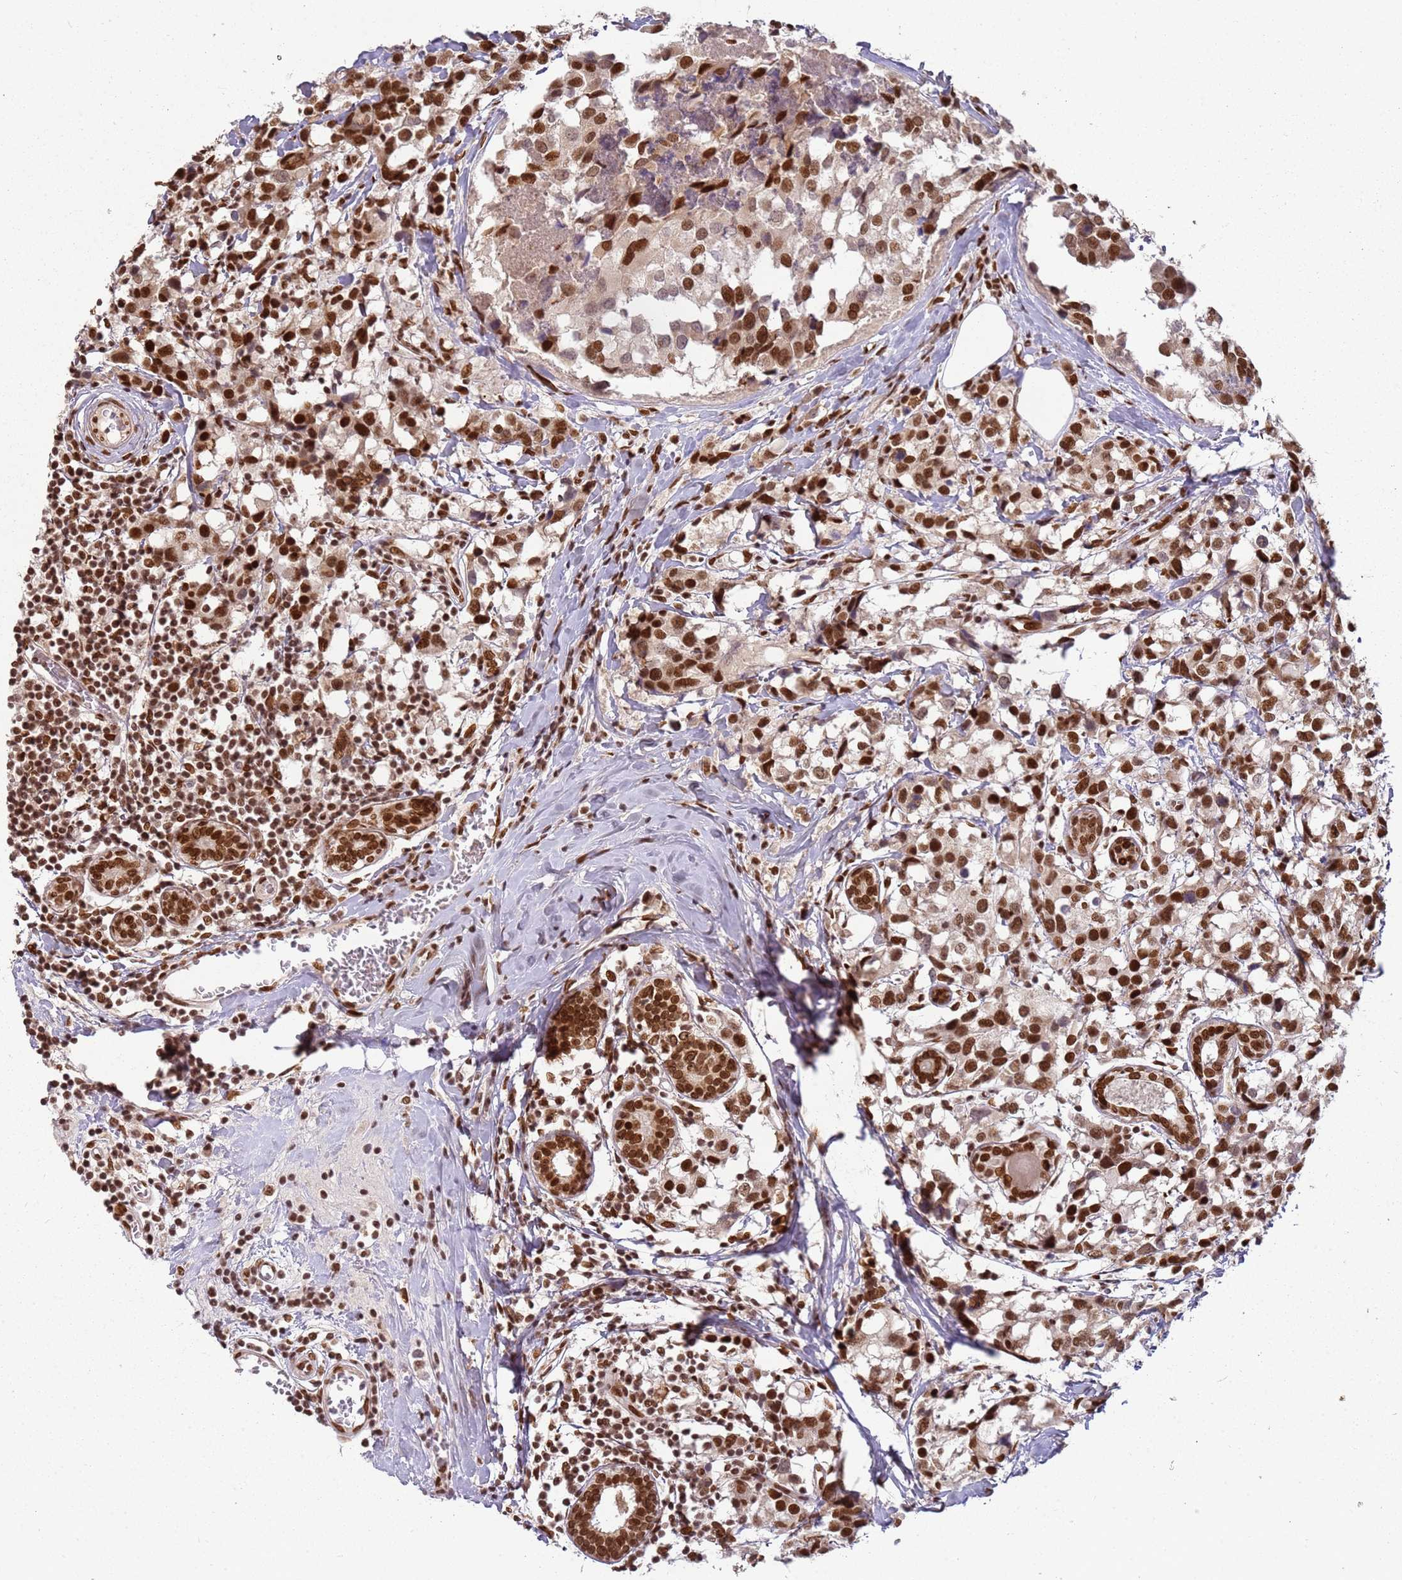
{"staining": {"intensity": "strong", "quantity": ">75%", "location": "nuclear"}, "tissue": "breast cancer", "cell_type": "Tumor cells", "image_type": "cancer", "snomed": [{"axis": "morphology", "description": "Lobular carcinoma"}, {"axis": "topography", "description": "Breast"}], "caption": "This image exhibits IHC staining of breast cancer (lobular carcinoma), with high strong nuclear staining in approximately >75% of tumor cells.", "gene": "TENT4A", "patient": {"sex": "female", "age": 59}}